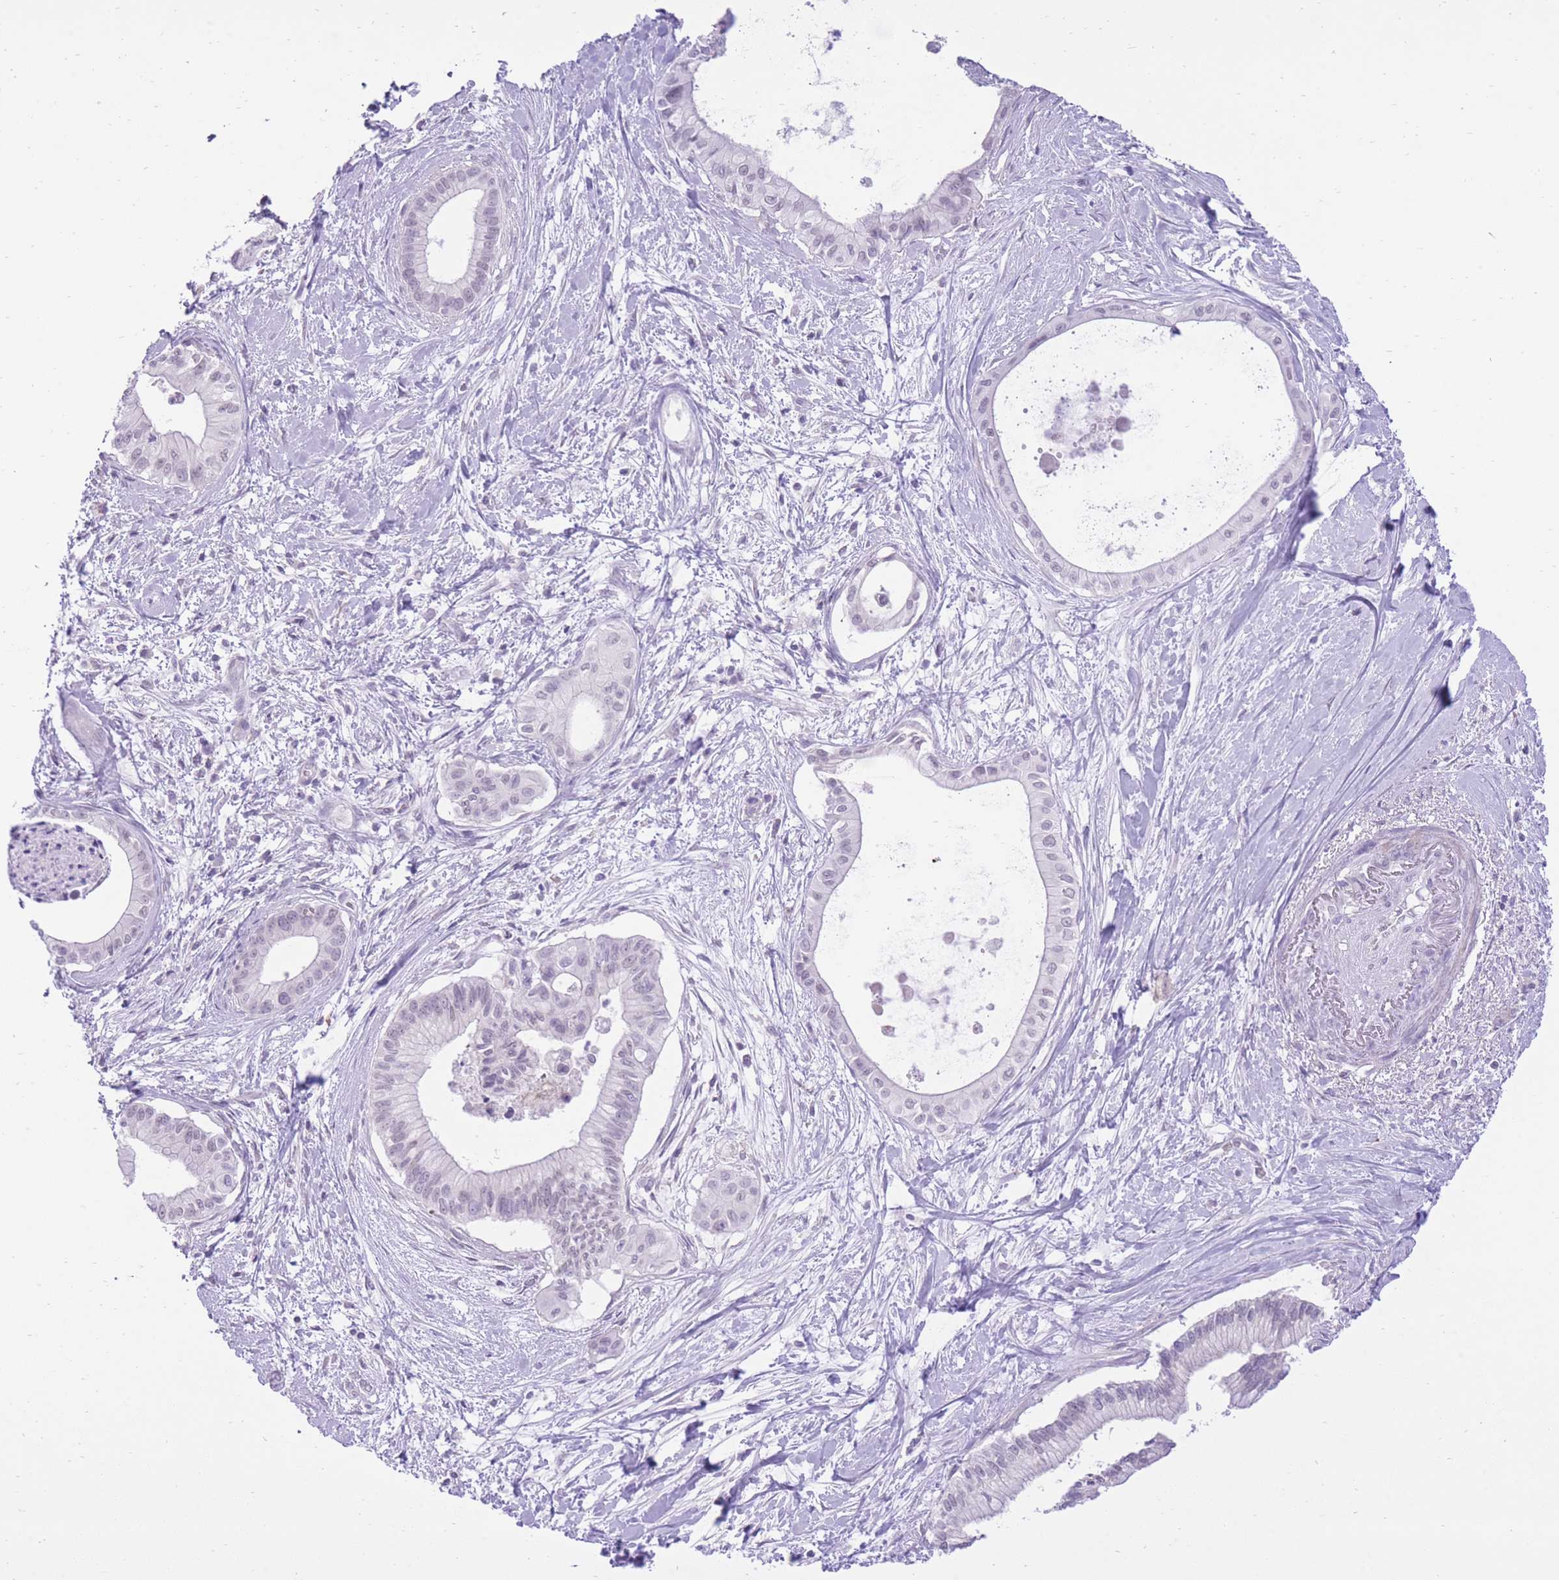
{"staining": {"intensity": "negative", "quantity": "none", "location": "none"}, "tissue": "pancreatic cancer", "cell_type": "Tumor cells", "image_type": "cancer", "snomed": [{"axis": "morphology", "description": "Adenocarcinoma, NOS"}, {"axis": "topography", "description": "Pancreas"}], "caption": "Immunohistochemical staining of pancreatic adenocarcinoma reveals no significant staining in tumor cells.", "gene": "DENND2D", "patient": {"sex": "male", "age": 78}}